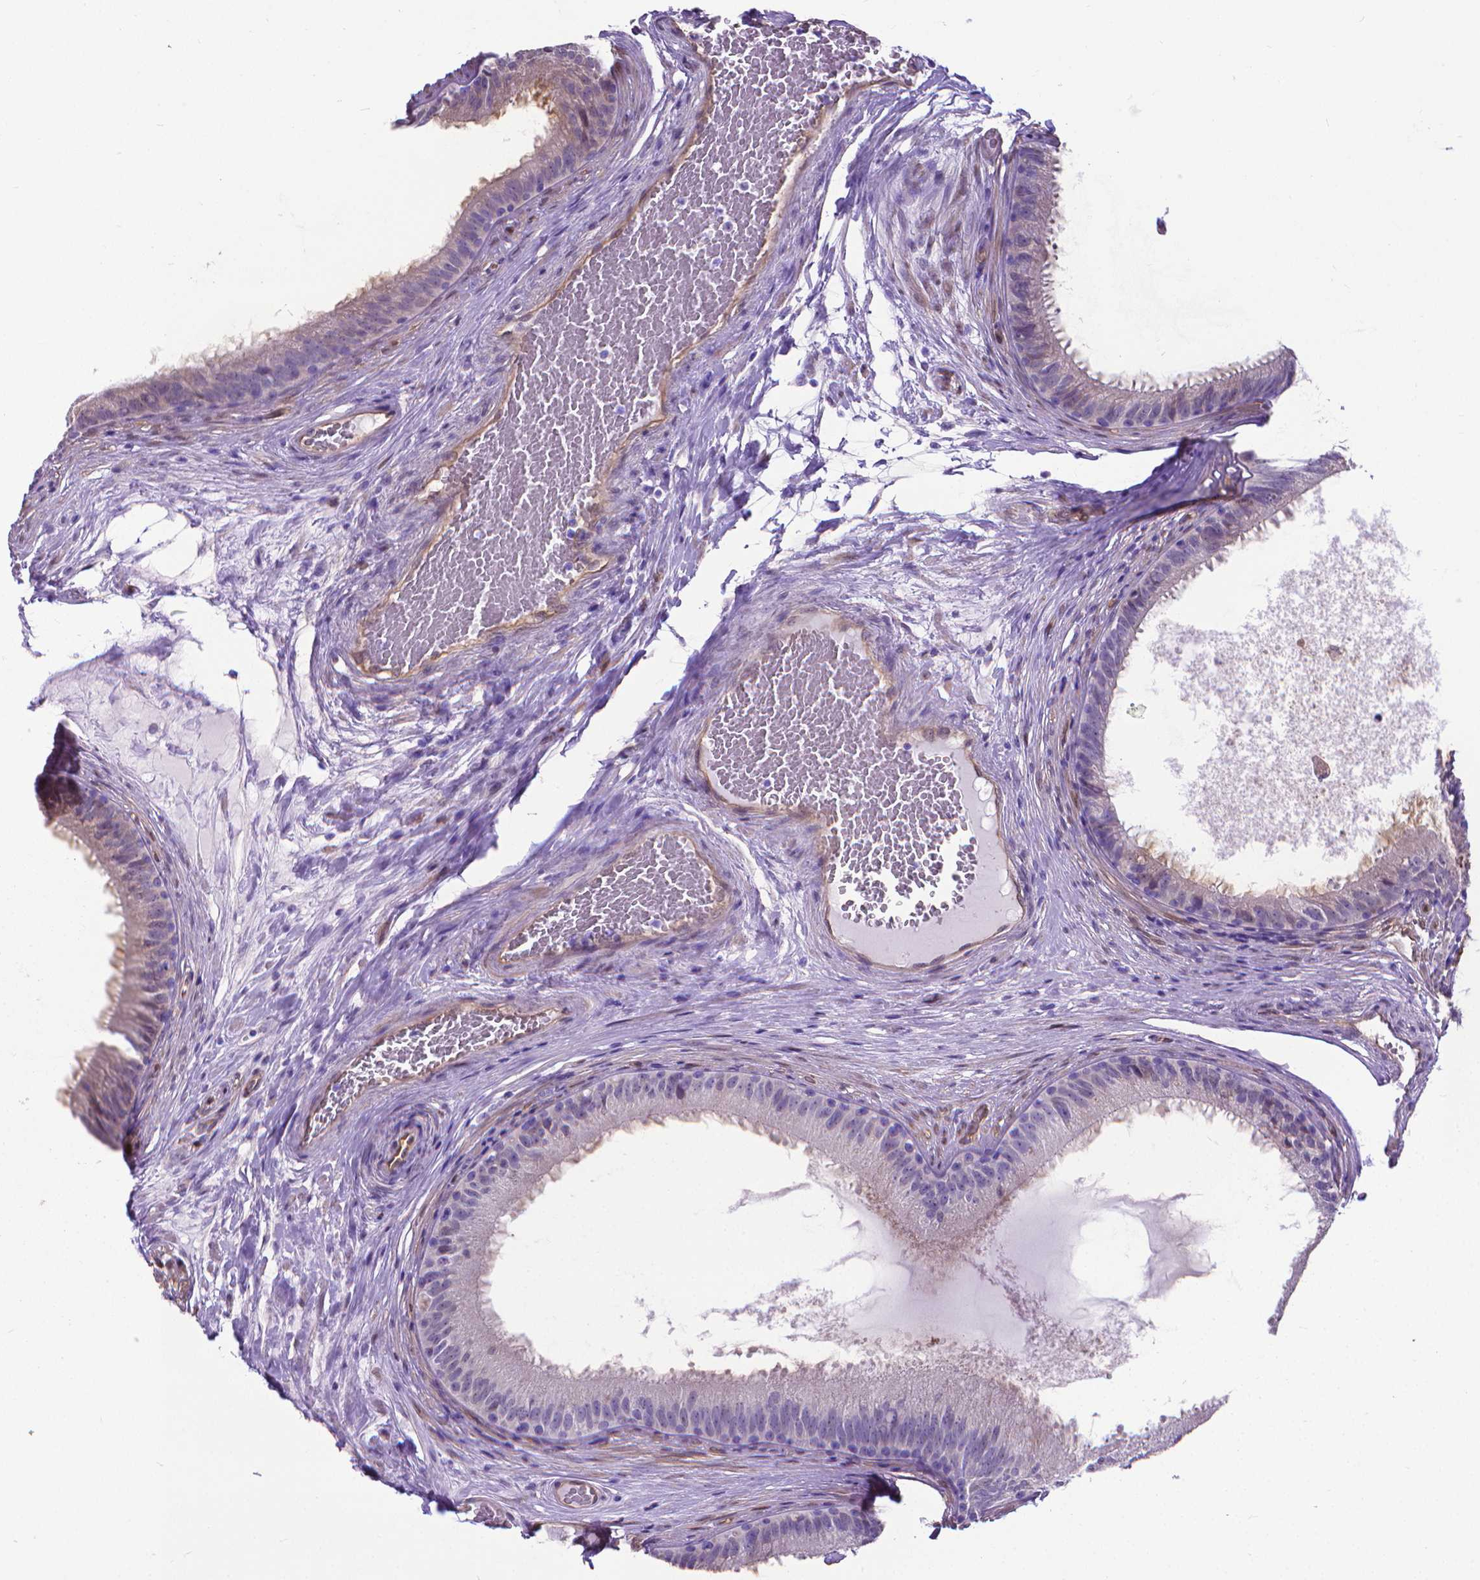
{"staining": {"intensity": "moderate", "quantity": "<25%", "location": "cytoplasmic/membranous"}, "tissue": "epididymis", "cell_type": "Glandular cells", "image_type": "normal", "snomed": [{"axis": "morphology", "description": "Normal tissue, NOS"}, {"axis": "topography", "description": "Epididymis"}], "caption": "Immunohistochemical staining of unremarkable epididymis displays moderate cytoplasmic/membranous protein expression in approximately <25% of glandular cells. (DAB (3,3'-diaminobenzidine) IHC, brown staining for protein, blue staining for nuclei).", "gene": "CLIC4", "patient": {"sex": "male", "age": 59}}